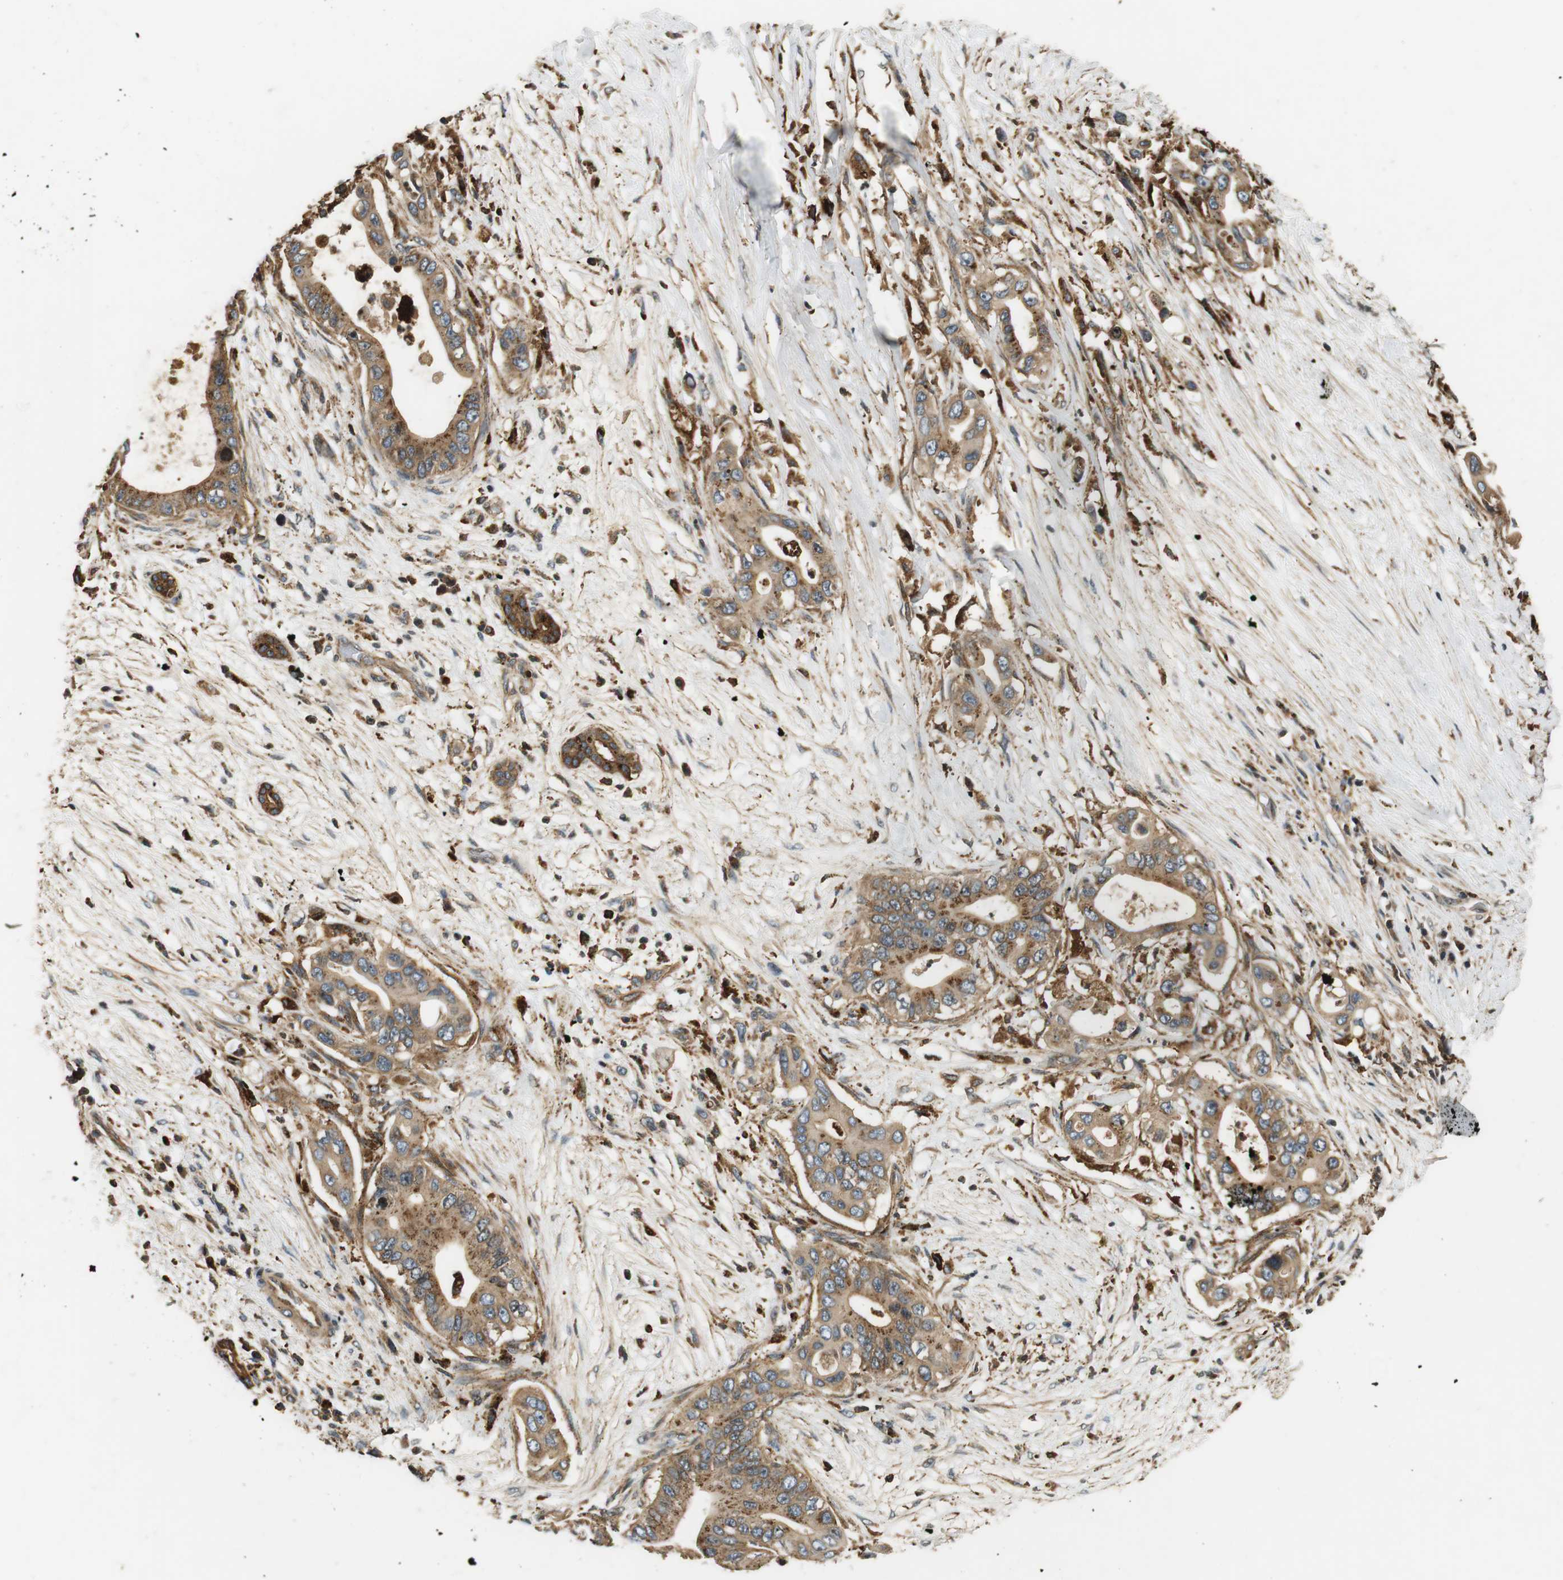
{"staining": {"intensity": "moderate", "quantity": ">75%", "location": "cytoplasmic/membranous"}, "tissue": "pancreatic cancer", "cell_type": "Tumor cells", "image_type": "cancer", "snomed": [{"axis": "morphology", "description": "Adenocarcinoma, NOS"}, {"axis": "topography", "description": "Pancreas"}], "caption": "Tumor cells display medium levels of moderate cytoplasmic/membranous staining in approximately >75% of cells in human pancreatic adenocarcinoma.", "gene": "TXNRD1", "patient": {"sex": "male", "age": 77}}